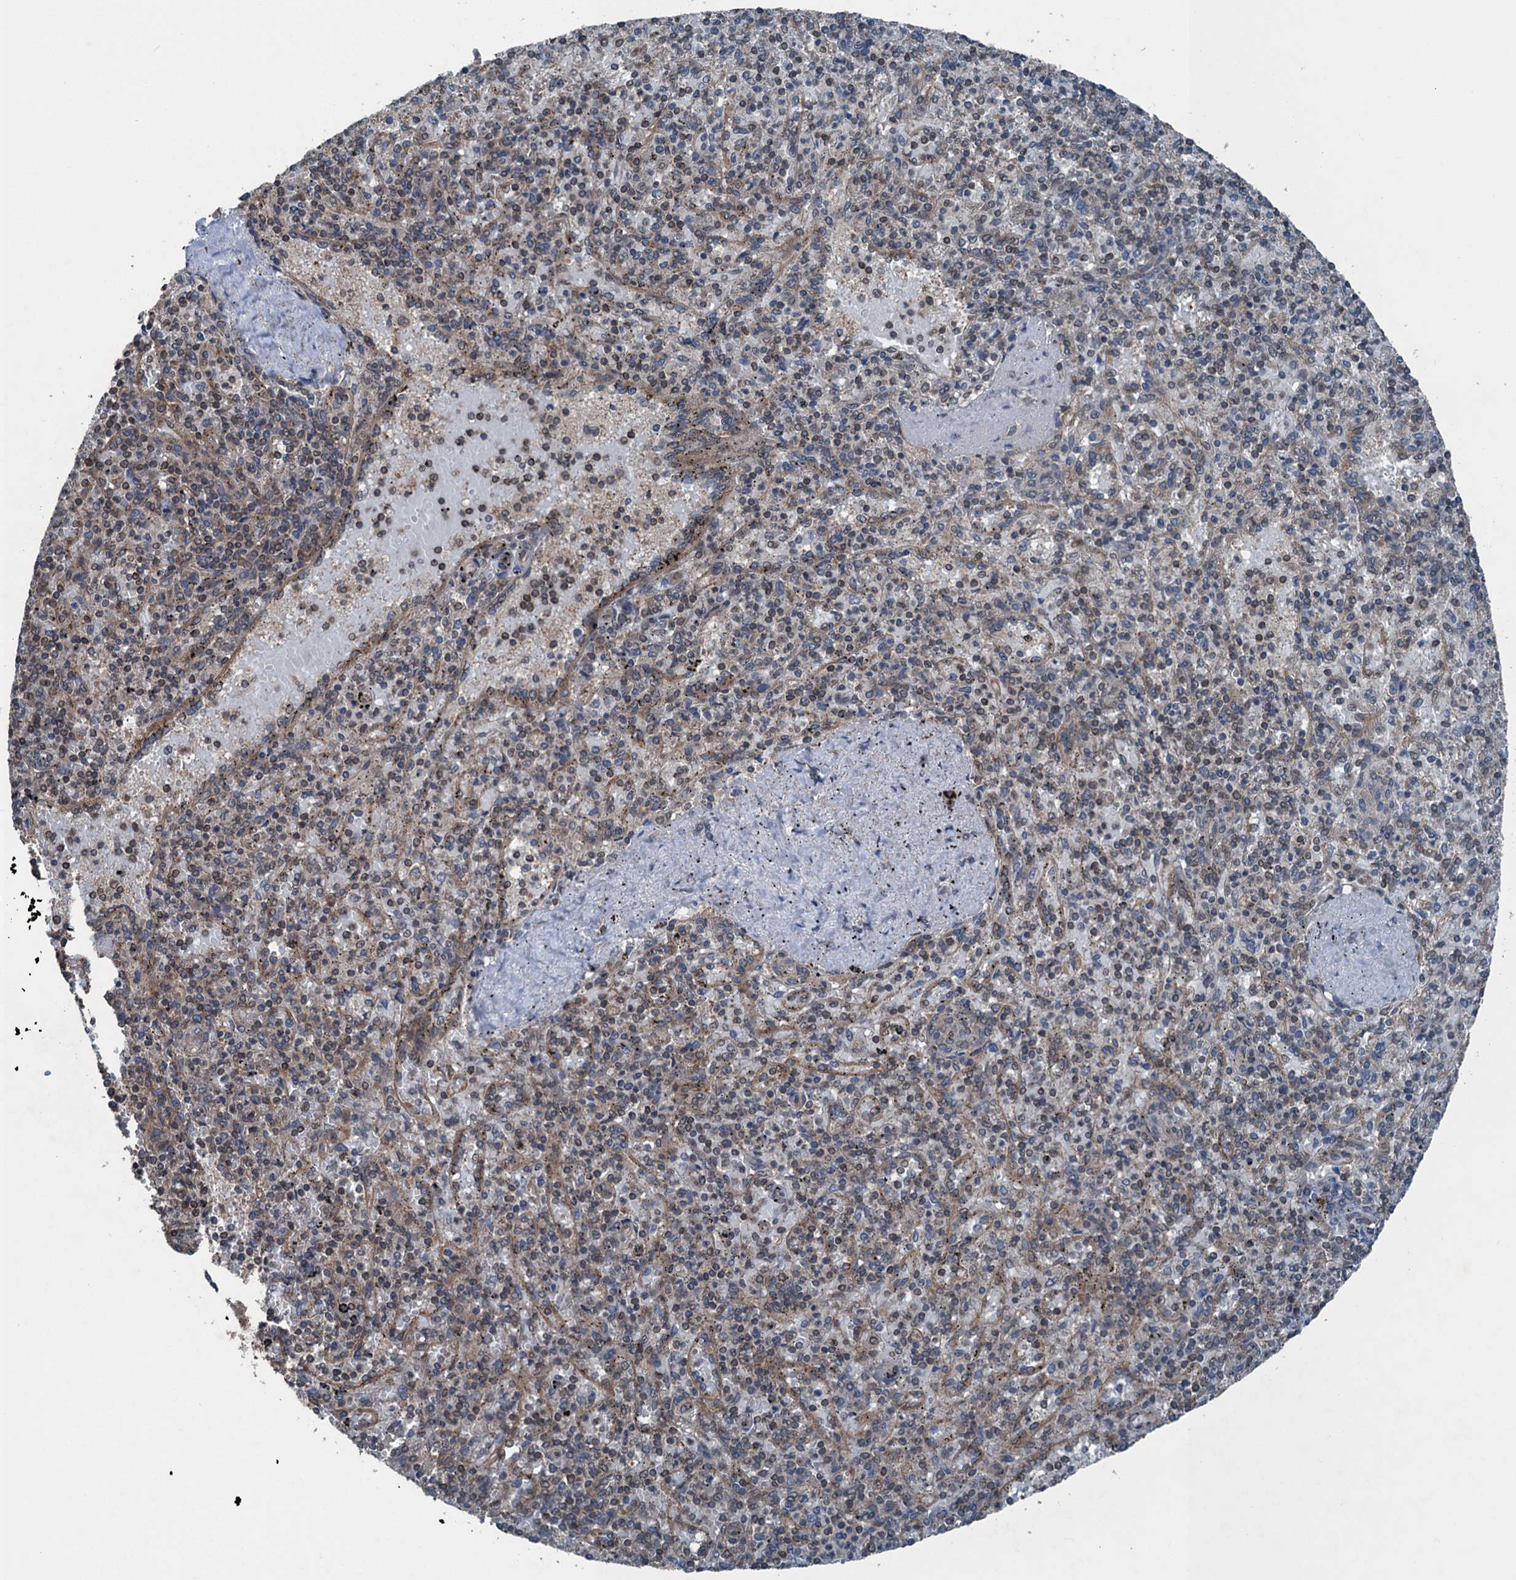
{"staining": {"intensity": "moderate", "quantity": "25%-75%", "location": "cytoplasmic/membranous"}, "tissue": "spleen", "cell_type": "Cells in red pulp", "image_type": "normal", "snomed": [{"axis": "morphology", "description": "Normal tissue, NOS"}, {"axis": "topography", "description": "Spleen"}], "caption": "The immunohistochemical stain highlights moderate cytoplasmic/membranous expression in cells in red pulp of benign spleen. The staining was performed using DAB to visualize the protein expression in brown, while the nuclei were stained in blue with hematoxylin (Magnification: 20x).", "gene": "TRAPPC8", "patient": {"sex": "male", "age": 82}}